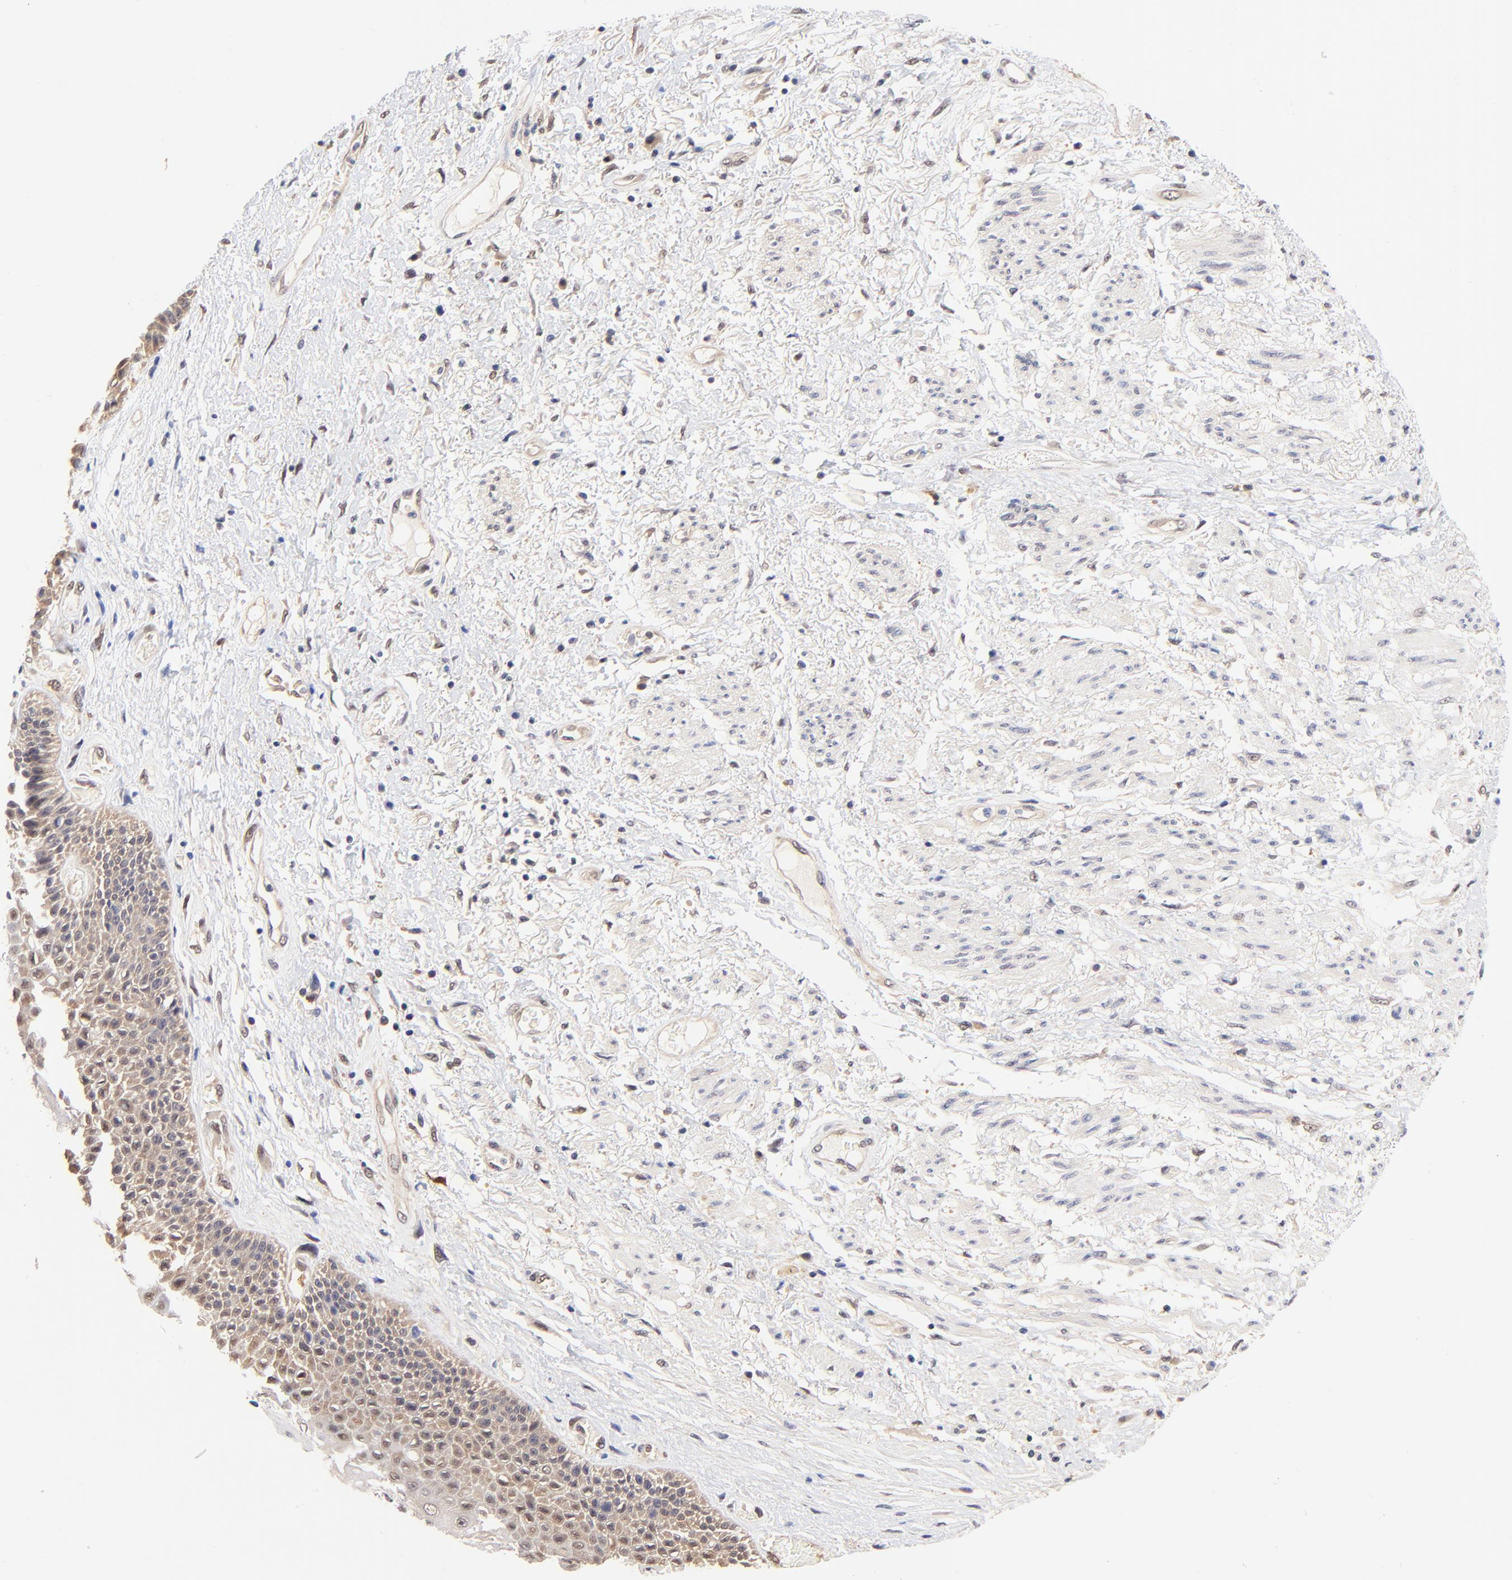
{"staining": {"intensity": "weak", "quantity": "25%-75%", "location": "nuclear"}, "tissue": "skin", "cell_type": "Epidermal cells", "image_type": "normal", "snomed": [{"axis": "morphology", "description": "Normal tissue, NOS"}, {"axis": "topography", "description": "Anal"}], "caption": "Protein analysis of normal skin demonstrates weak nuclear expression in about 25%-75% of epidermal cells.", "gene": "TXNL1", "patient": {"sex": "female", "age": 46}}